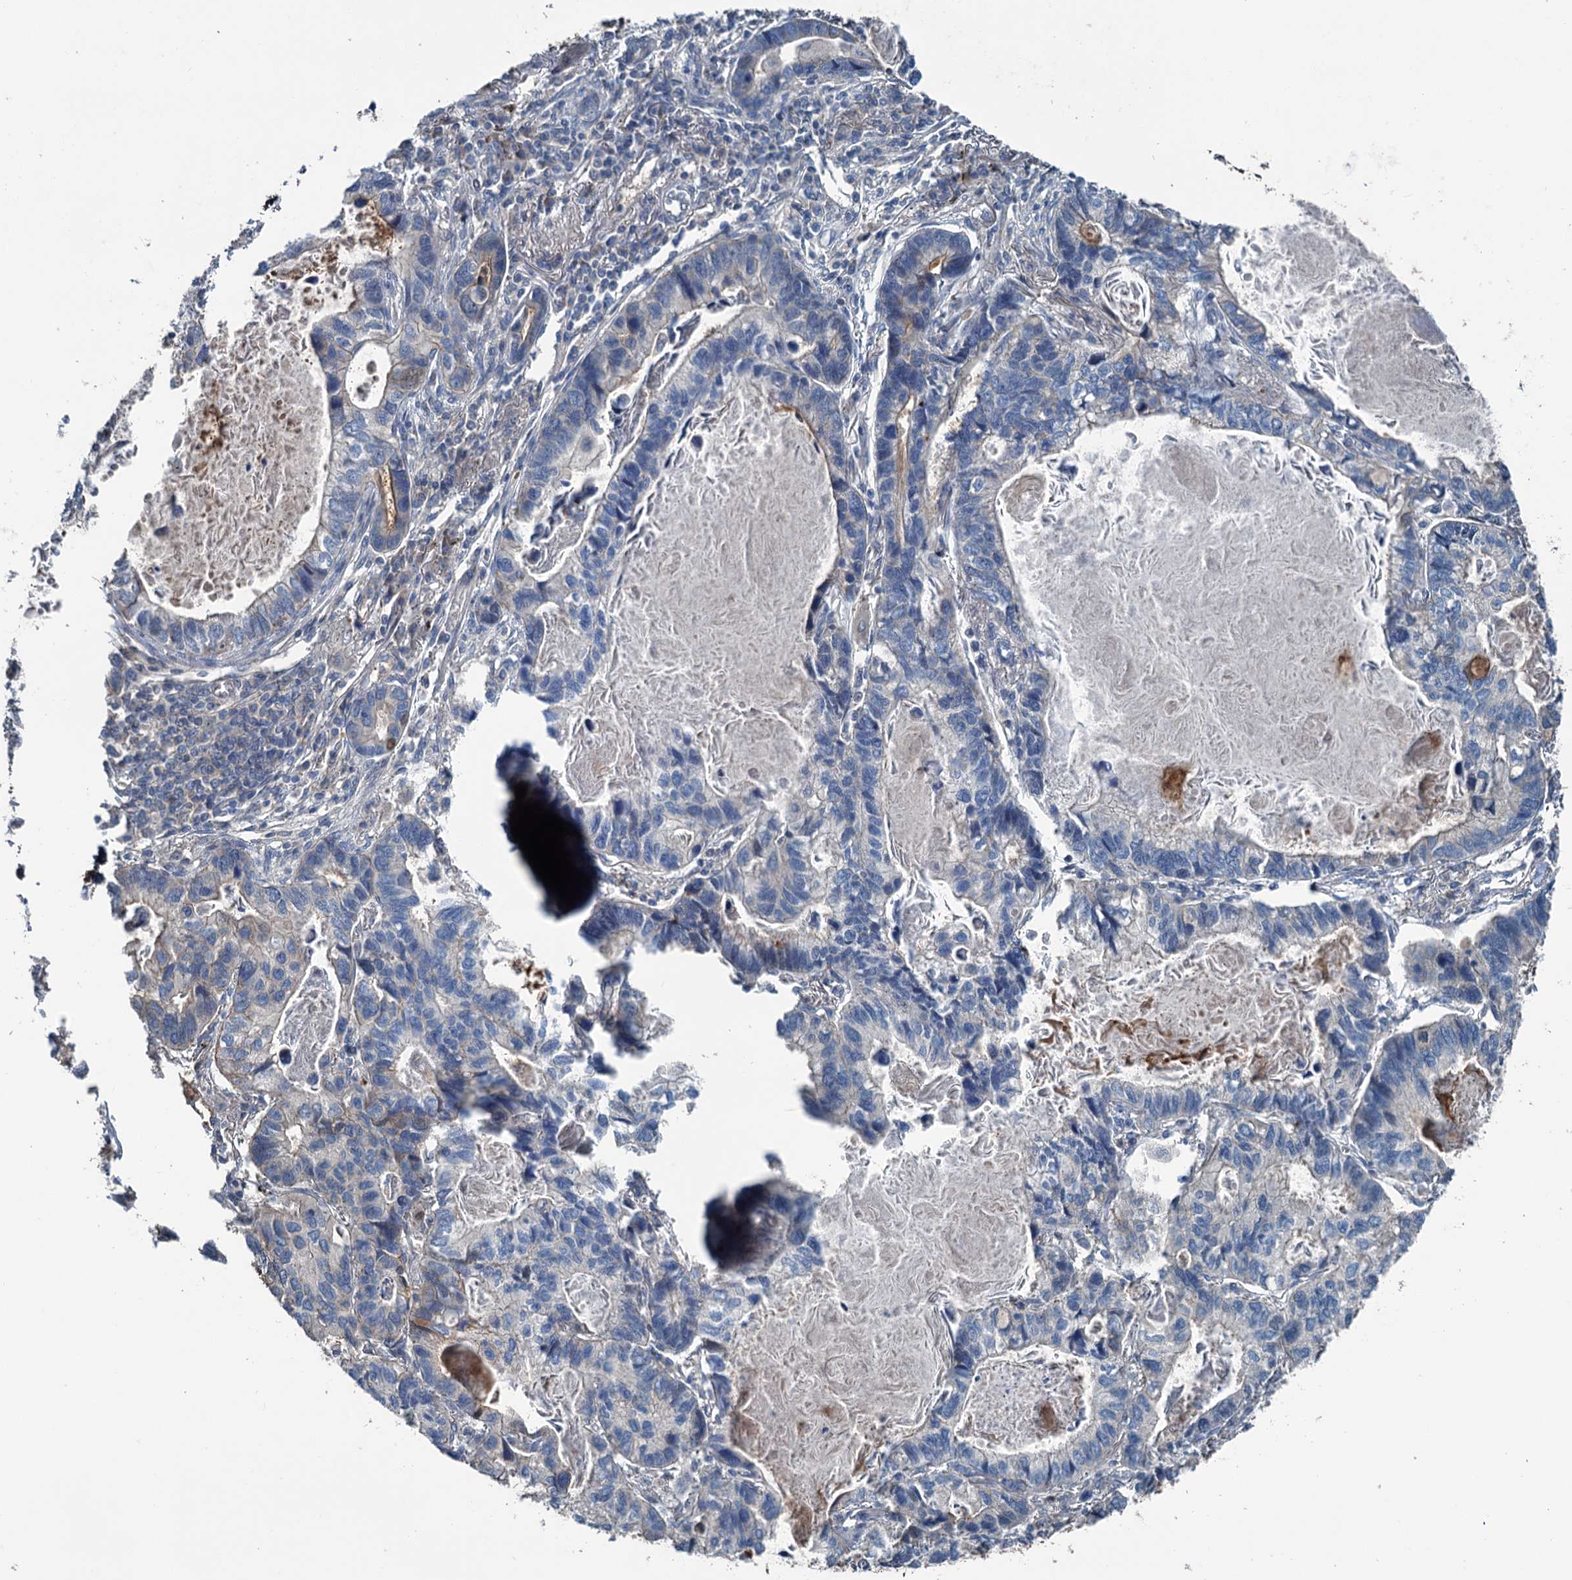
{"staining": {"intensity": "negative", "quantity": "none", "location": "none"}, "tissue": "lung cancer", "cell_type": "Tumor cells", "image_type": "cancer", "snomed": [{"axis": "morphology", "description": "Adenocarcinoma, NOS"}, {"axis": "topography", "description": "Lung"}], "caption": "Human lung cancer stained for a protein using IHC demonstrates no positivity in tumor cells.", "gene": "TEDC1", "patient": {"sex": "male", "age": 67}}